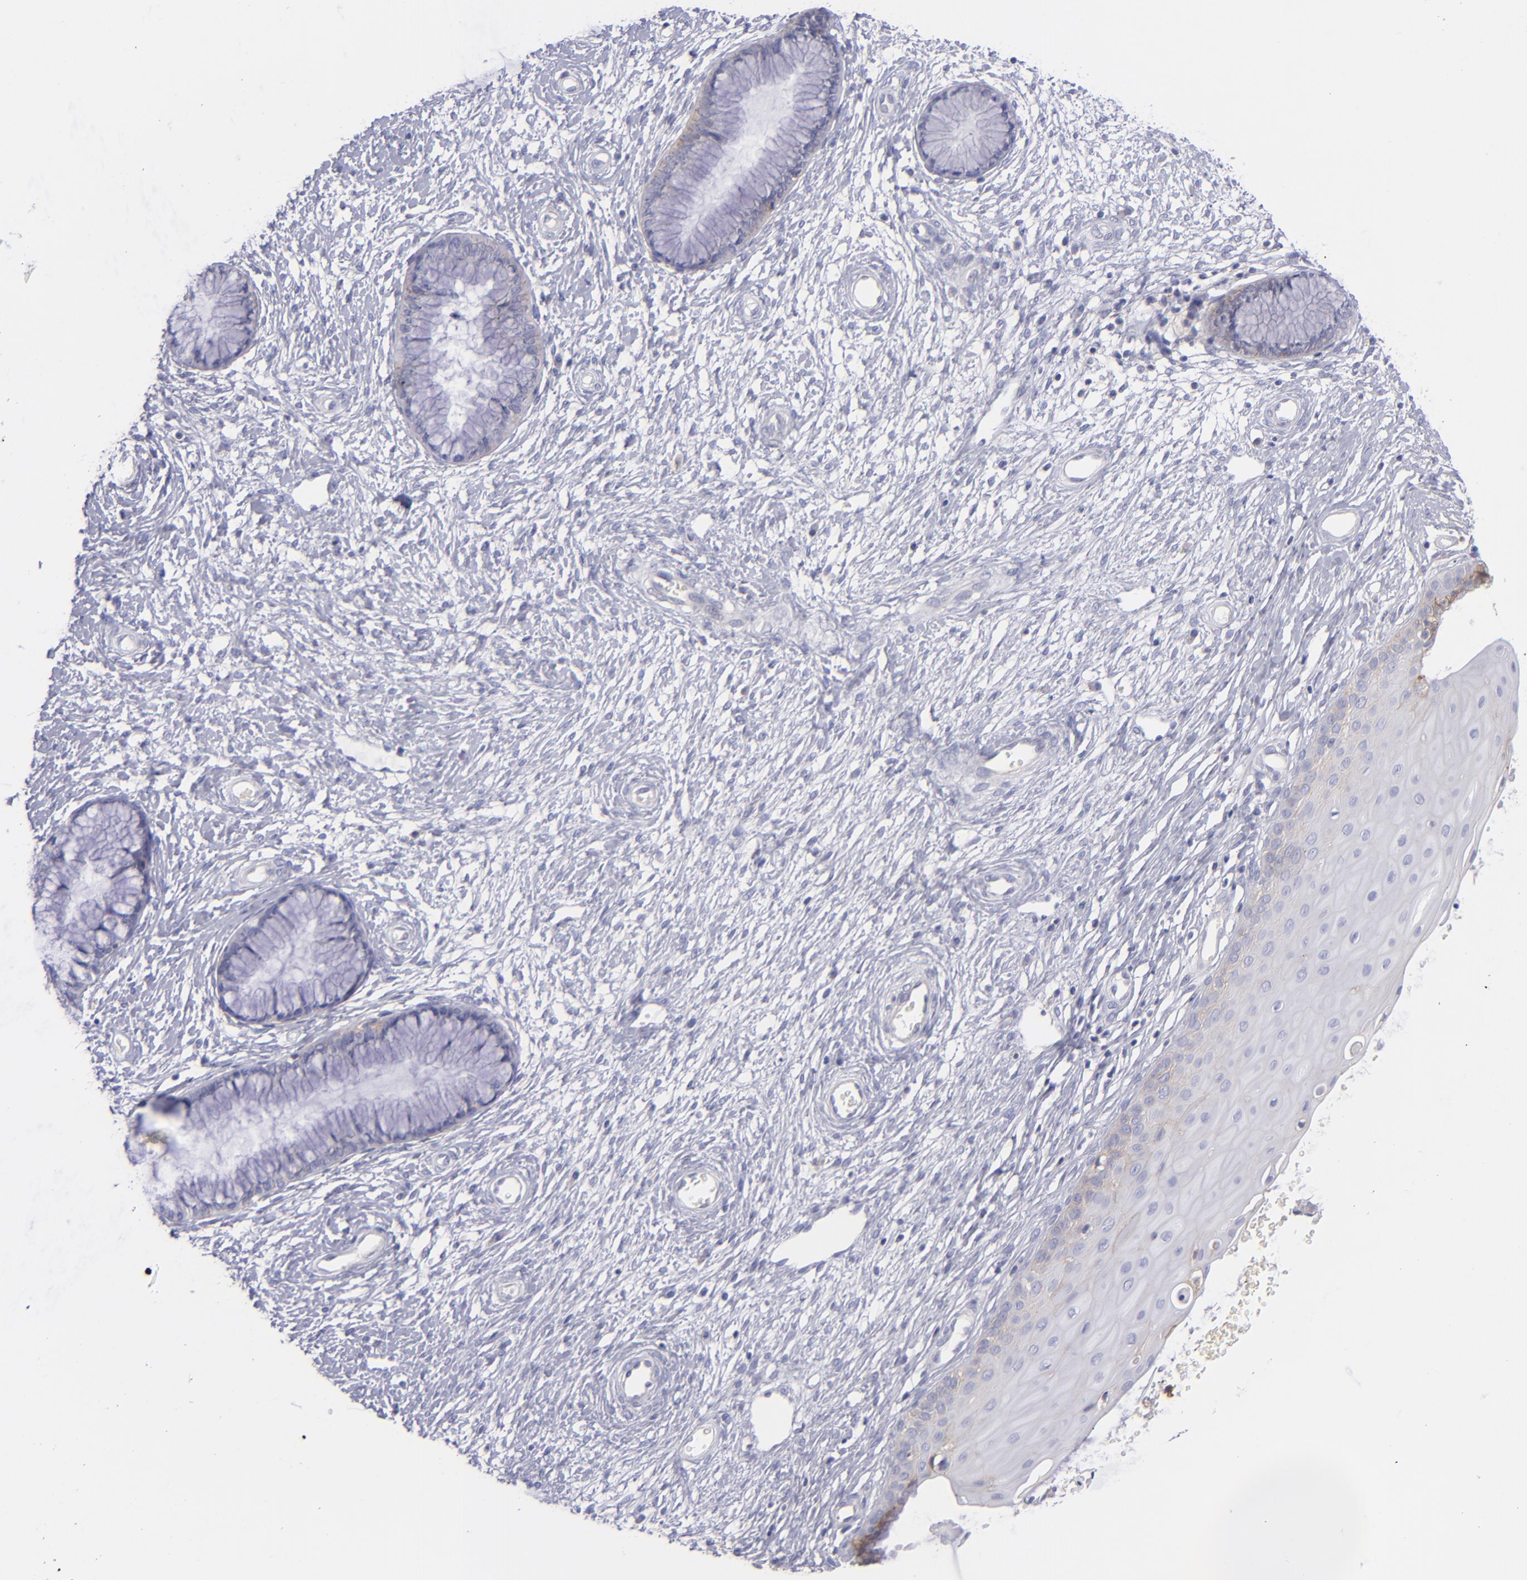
{"staining": {"intensity": "moderate", "quantity": ">75%", "location": "cytoplasmic/membranous"}, "tissue": "cervix", "cell_type": "Glandular cells", "image_type": "normal", "snomed": [{"axis": "morphology", "description": "Normal tissue, NOS"}, {"axis": "topography", "description": "Cervix"}], "caption": "IHC of normal human cervix exhibits medium levels of moderate cytoplasmic/membranous positivity in approximately >75% of glandular cells.", "gene": "BSG", "patient": {"sex": "female", "age": 55}}